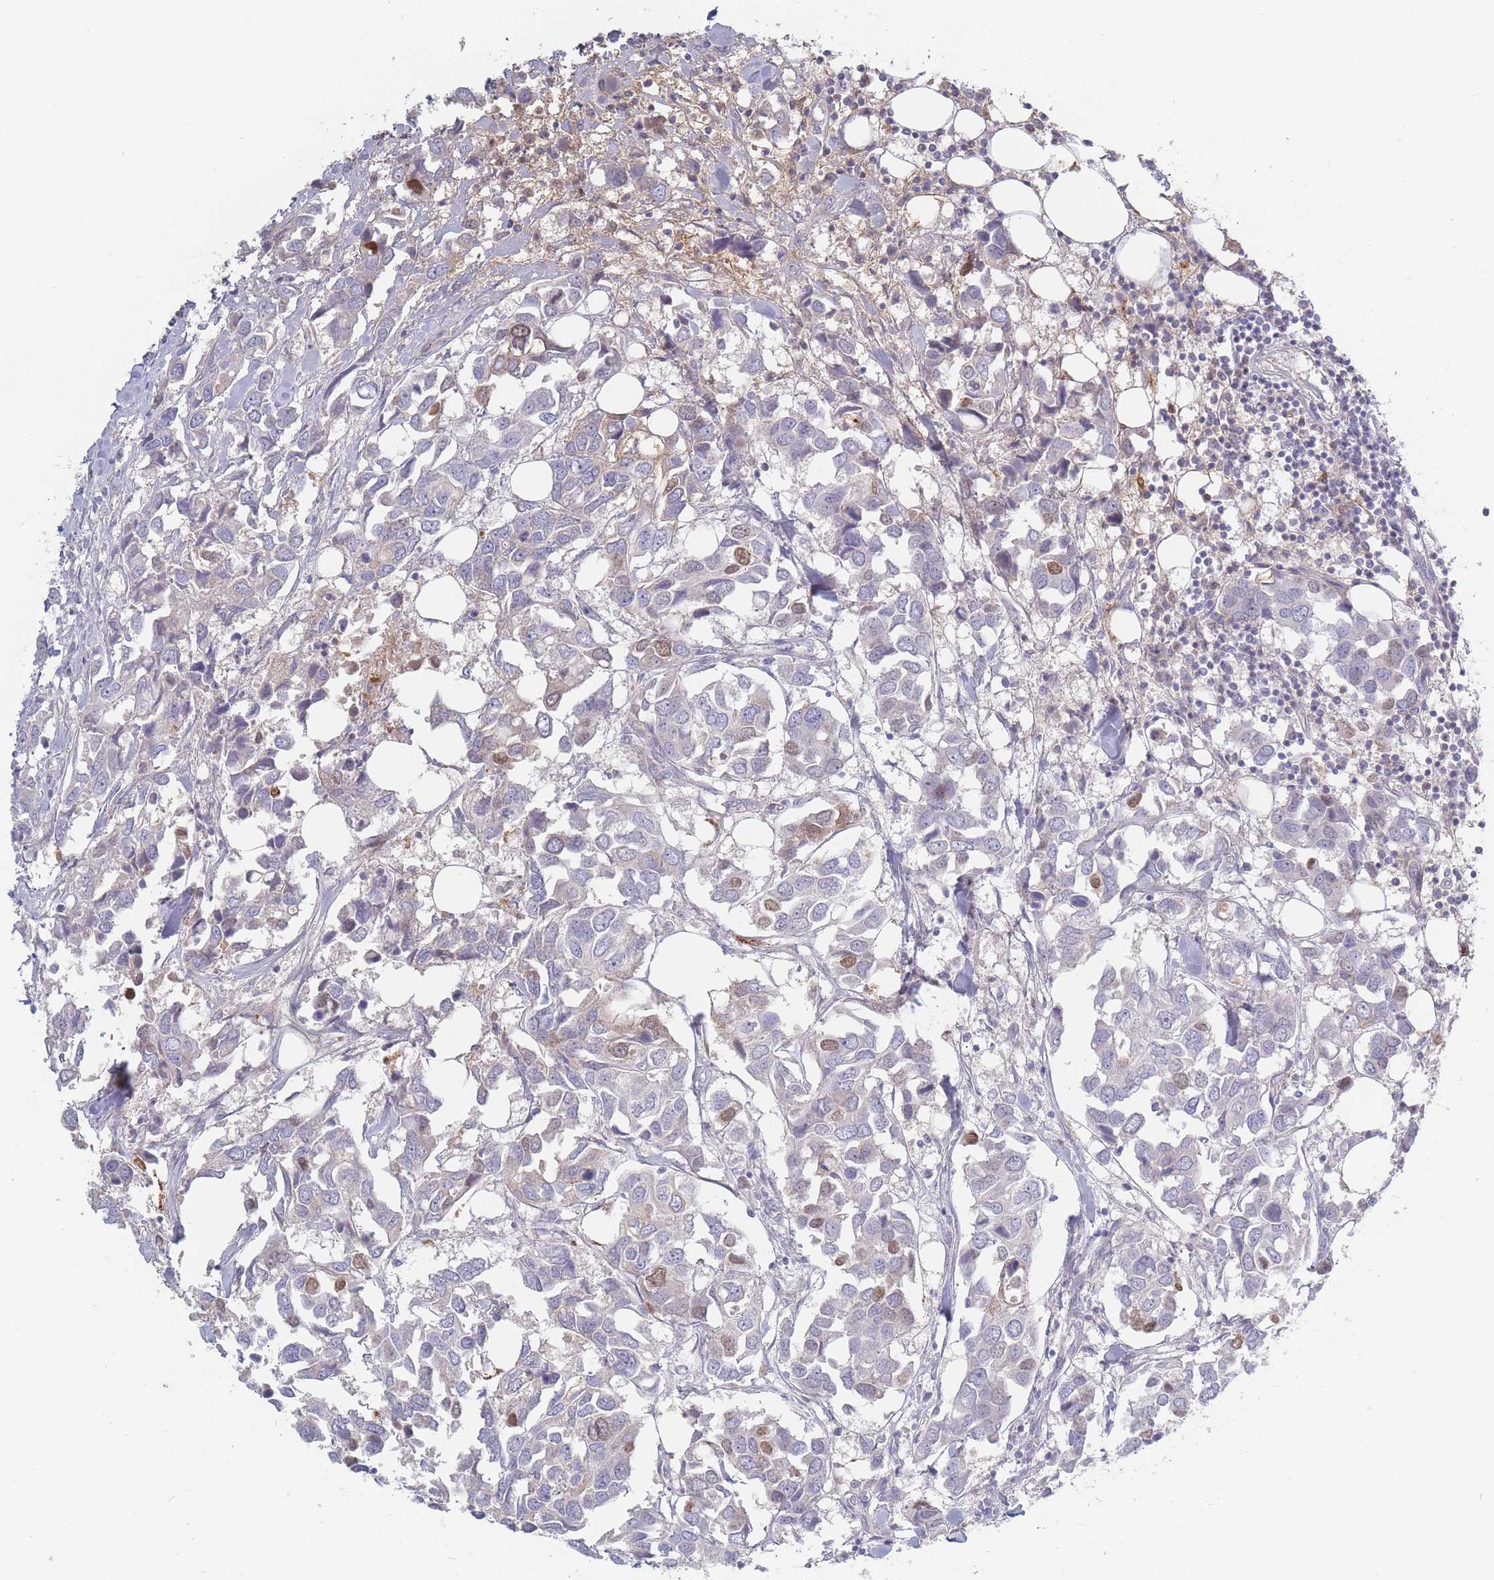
{"staining": {"intensity": "weak", "quantity": "<25%", "location": "nuclear"}, "tissue": "breast cancer", "cell_type": "Tumor cells", "image_type": "cancer", "snomed": [{"axis": "morphology", "description": "Duct carcinoma"}, {"axis": "topography", "description": "Breast"}], "caption": "Tumor cells are negative for protein expression in human breast cancer (intraductal carcinoma).", "gene": "PRG4", "patient": {"sex": "female", "age": 83}}